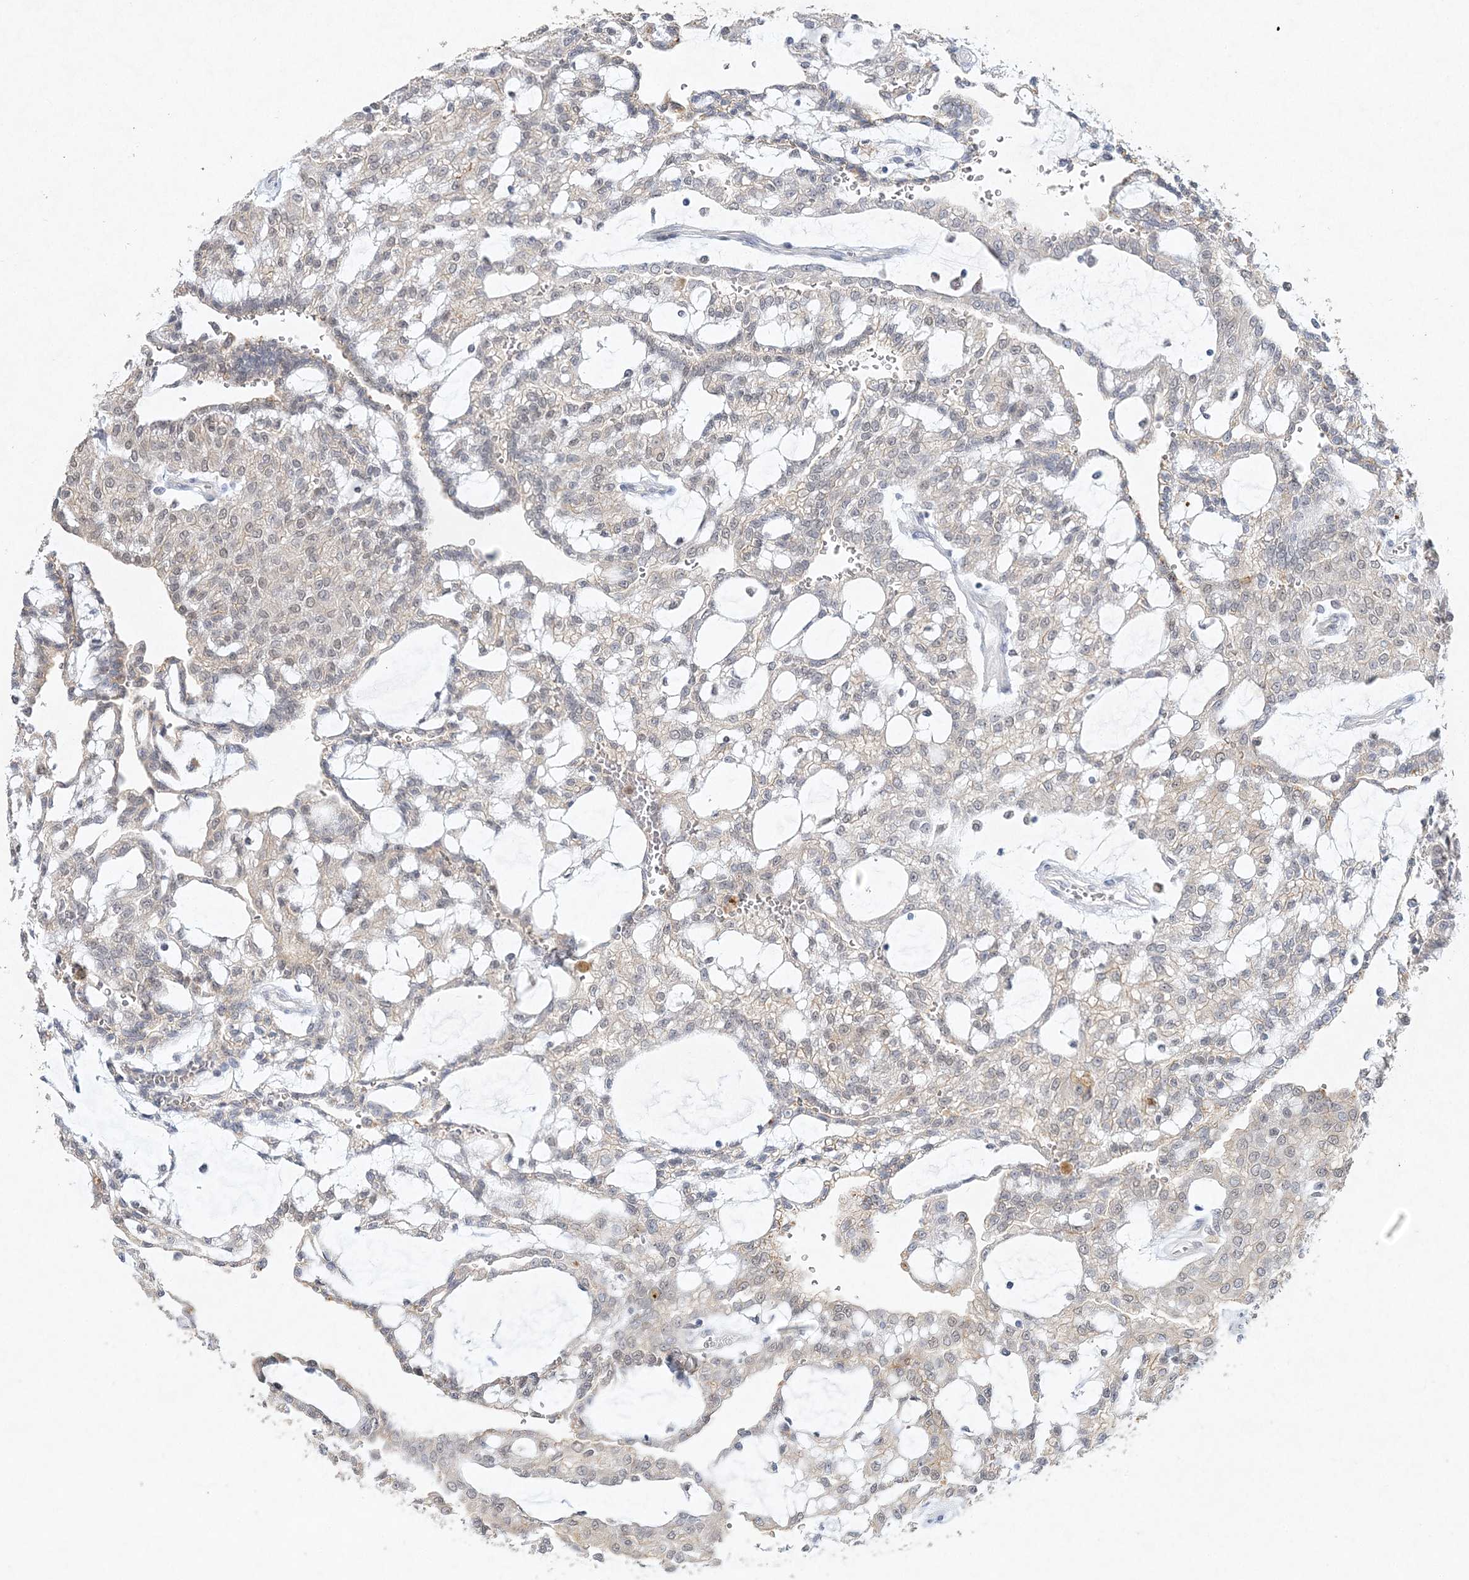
{"staining": {"intensity": "weak", "quantity": "<25%", "location": "nuclear"}, "tissue": "renal cancer", "cell_type": "Tumor cells", "image_type": "cancer", "snomed": [{"axis": "morphology", "description": "Adenocarcinoma, NOS"}, {"axis": "topography", "description": "Kidney"}], "caption": "Human adenocarcinoma (renal) stained for a protein using immunohistochemistry (IHC) demonstrates no positivity in tumor cells.", "gene": "MAT2B", "patient": {"sex": "male", "age": 63}}